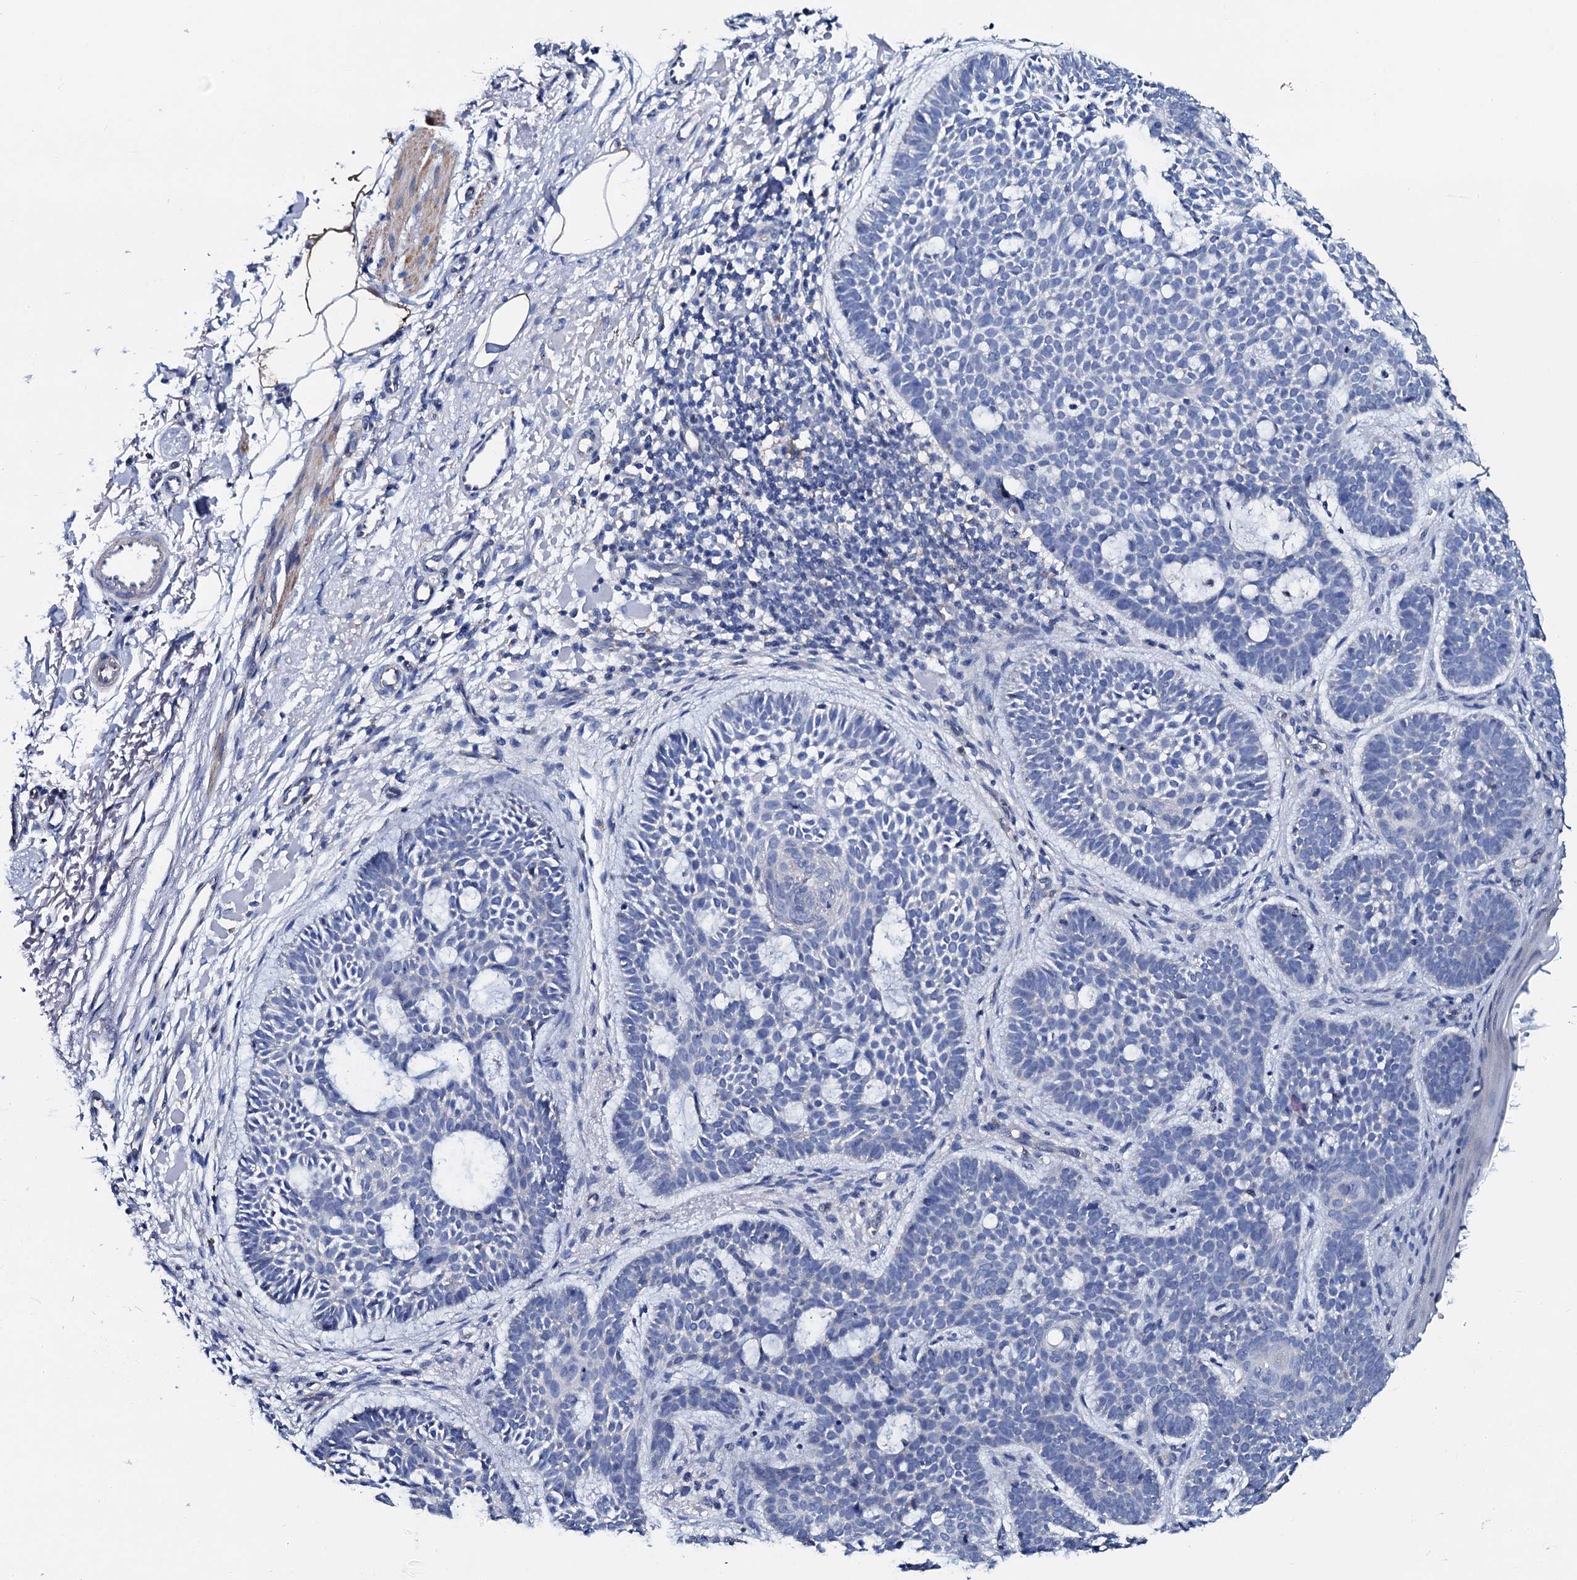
{"staining": {"intensity": "negative", "quantity": "none", "location": "none"}, "tissue": "skin cancer", "cell_type": "Tumor cells", "image_type": "cancer", "snomed": [{"axis": "morphology", "description": "Basal cell carcinoma"}, {"axis": "topography", "description": "Skin"}], "caption": "The immunohistochemistry histopathology image has no significant staining in tumor cells of skin basal cell carcinoma tissue. (DAB (3,3'-diaminobenzidine) immunohistochemistry (IHC) with hematoxylin counter stain).", "gene": "GYS2", "patient": {"sex": "male", "age": 85}}